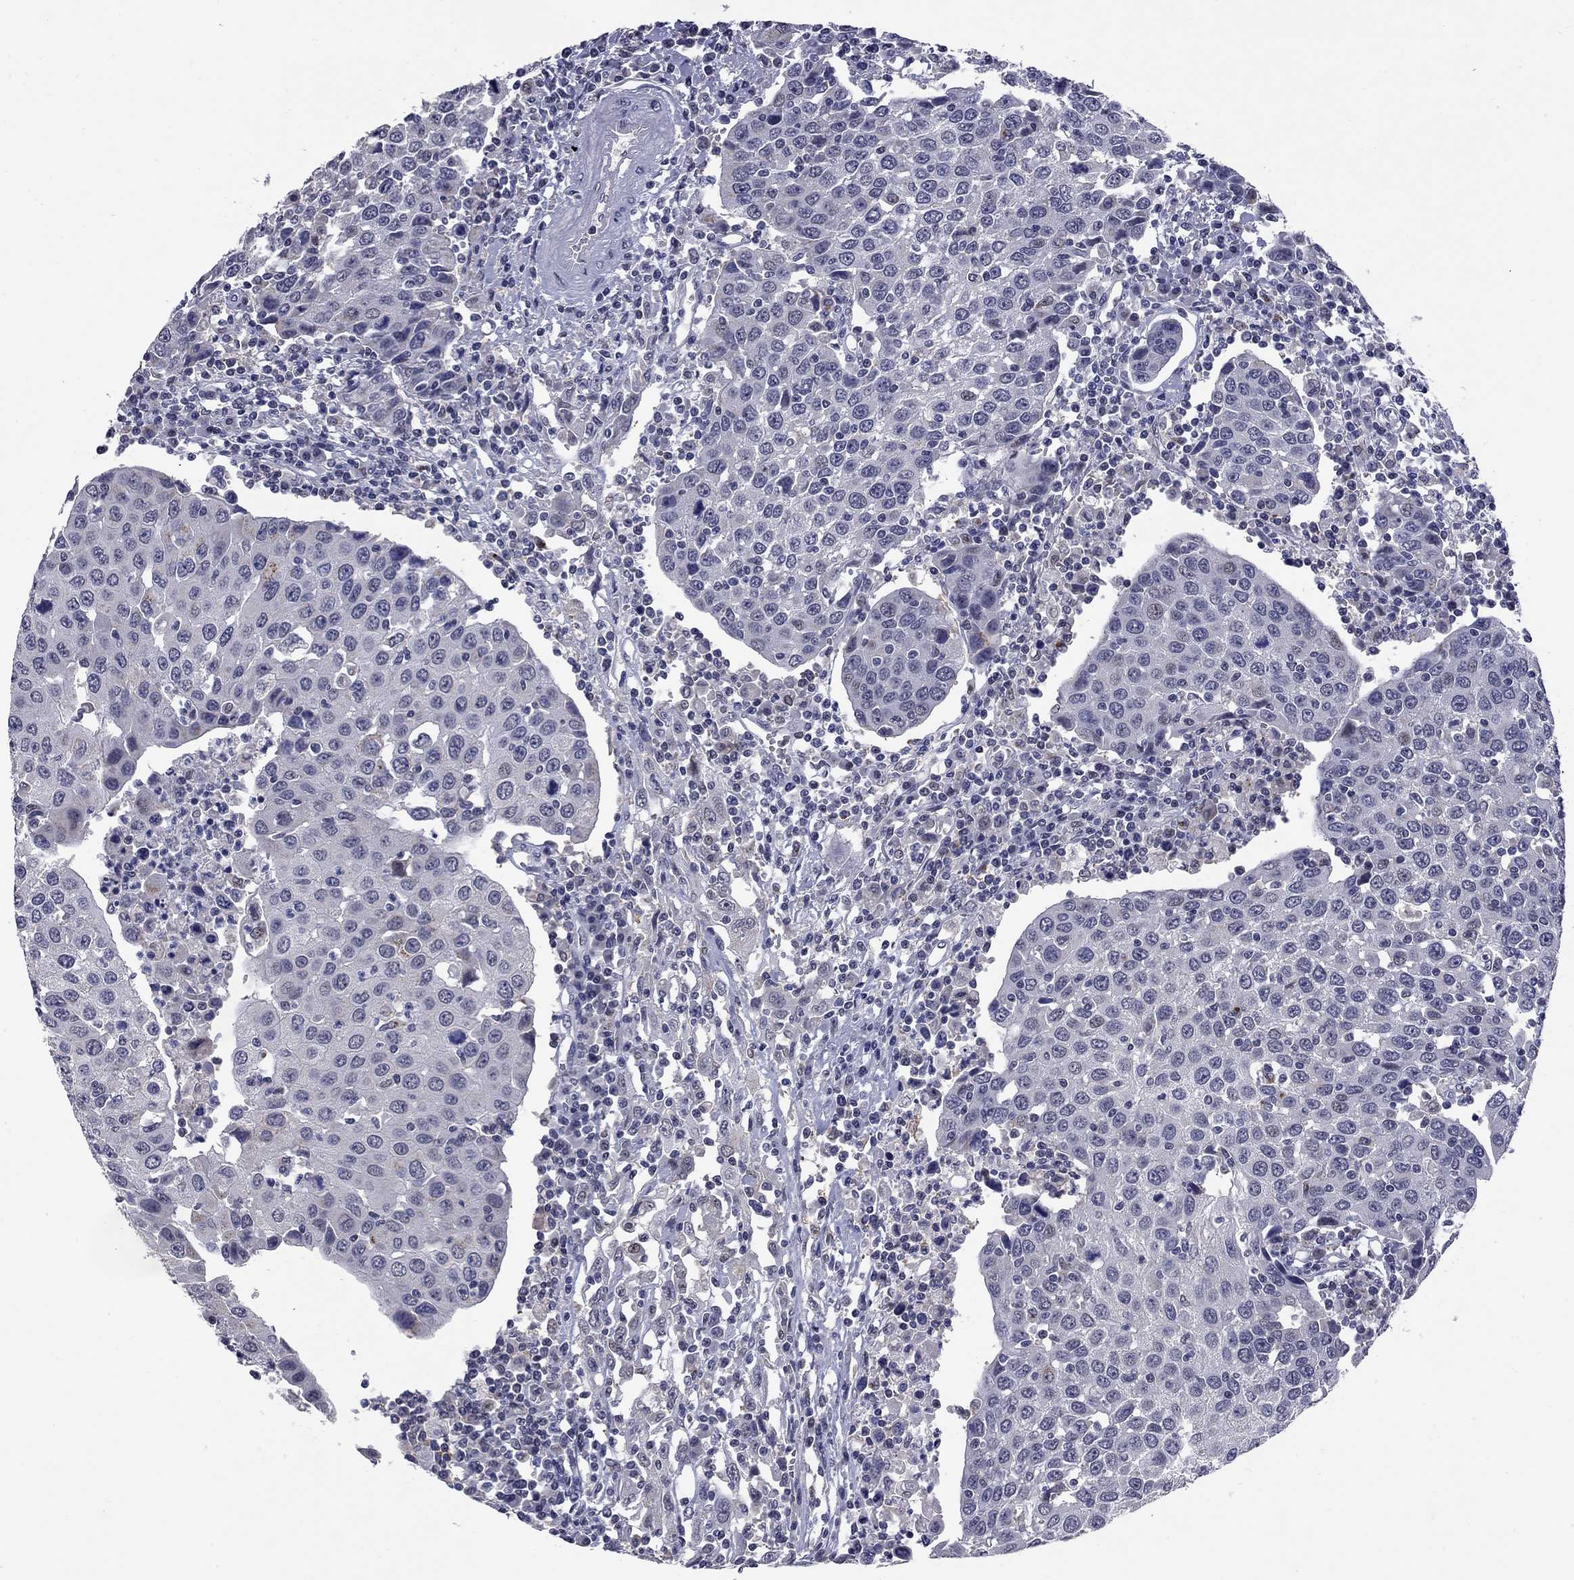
{"staining": {"intensity": "negative", "quantity": "none", "location": "none"}, "tissue": "urothelial cancer", "cell_type": "Tumor cells", "image_type": "cancer", "snomed": [{"axis": "morphology", "description": "Urothelial carcinoma, High grade"}, {"axis": "topography", "description": "Urinary bladder"}], "caption": "Tumor cells show no significant staining in urothelial carcinoma (high-grade).", "gene": "HTR4", "patient": {"sex": "female", "age": 85}}